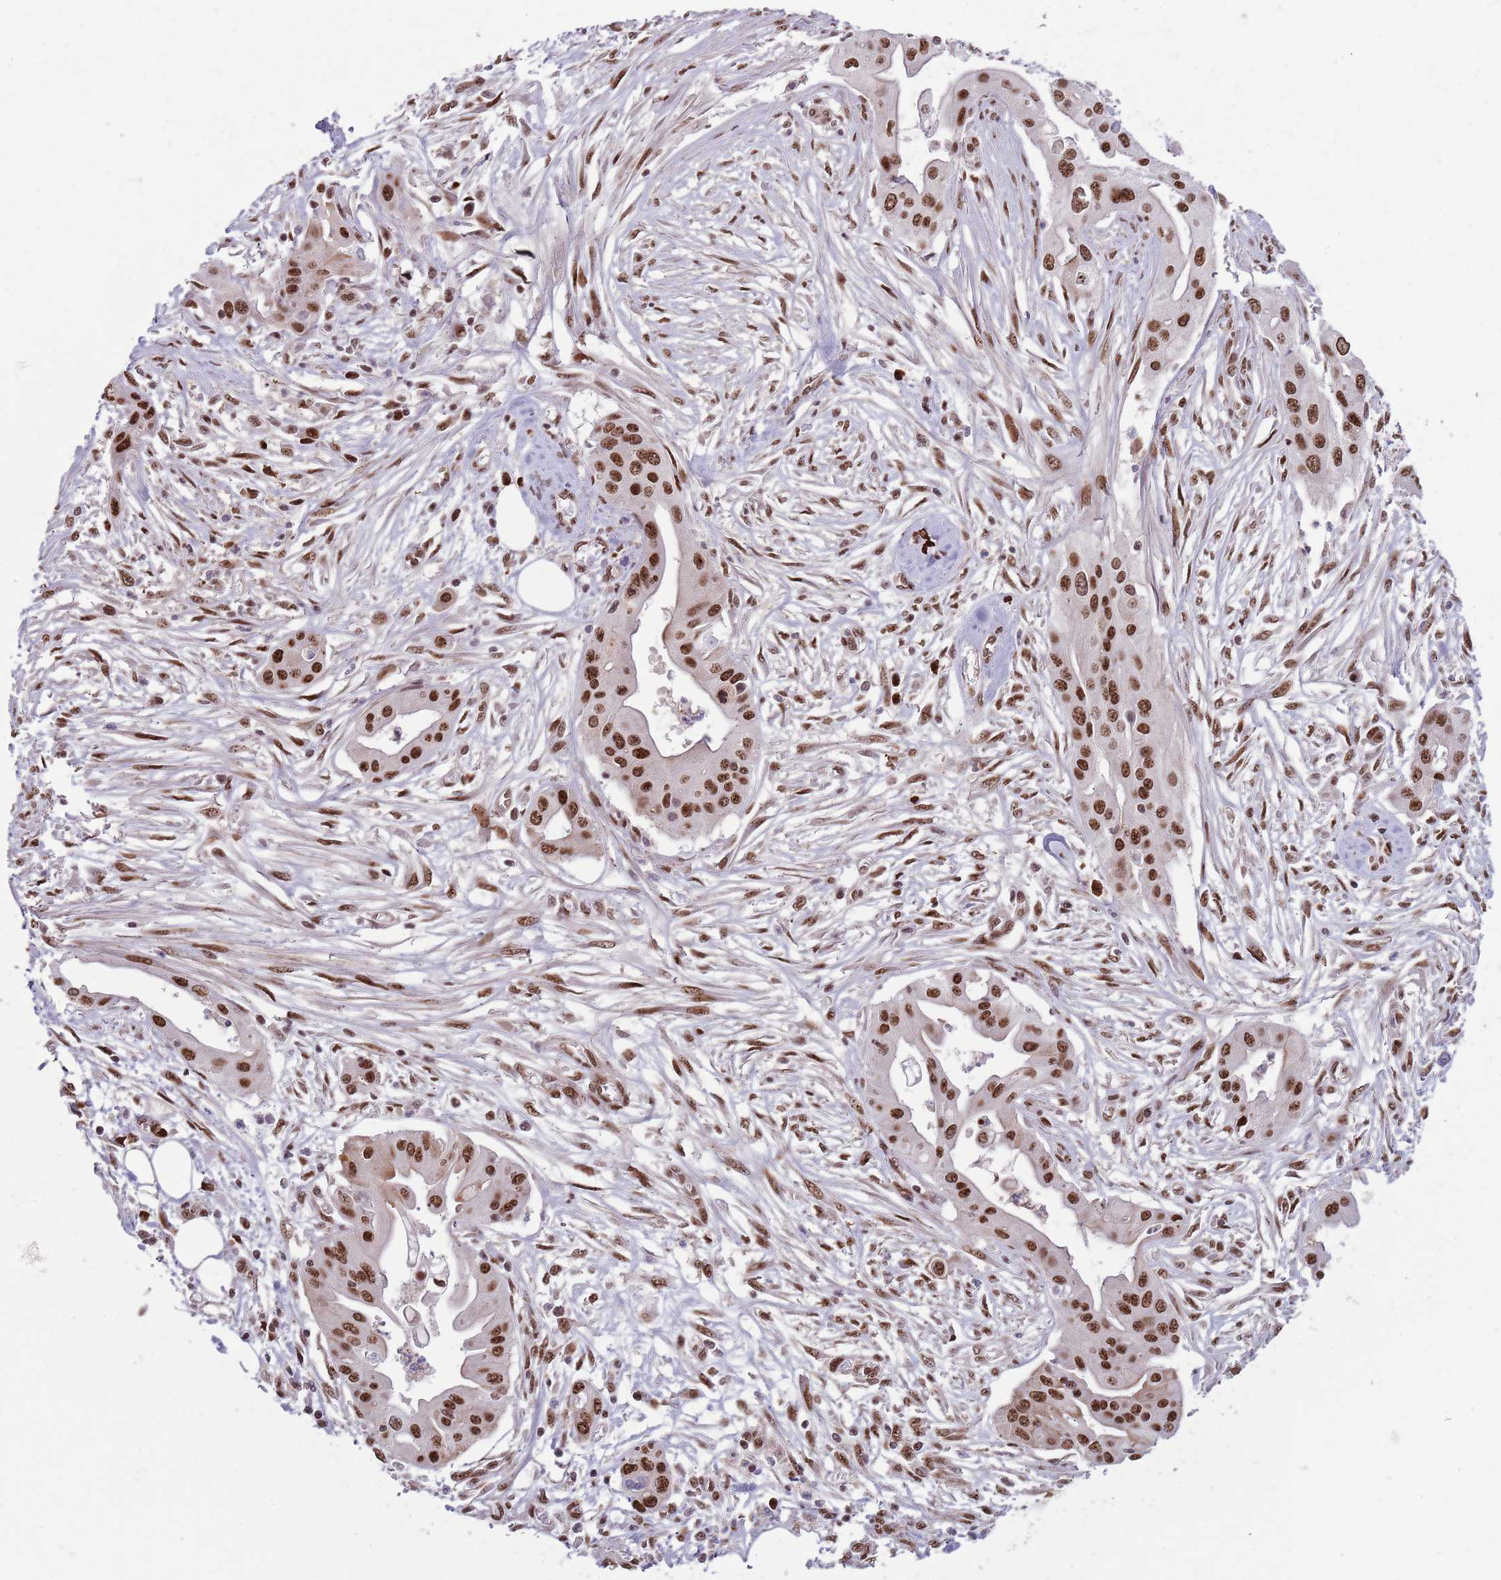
{"staining": {"intensity": "strong", "quantity": ">75%", "location": "nuclear"}, "tissue": "ovarian cancer", "cell_type": "Tumor cells", "image_type": "cancer", "snomed": [{"axis": "morphology", "description": "Cystadenocarcinoma, mucinous, NOS"}, {"axis": "topography", "description": "Ovary"}], "caption": "A brown stain labels strong nuclear expression of a protein in human mucinous cystadenocarcinoma (ovarian) tumor cells. (Stains: DAB (3,3'-diaminobenzidine) in brown, nuclei in blue, Microscopy: brightfield microscopy at high magnification).", "gene": "SIPA1L3", "patient": {"sex": "female", "age": 70}}